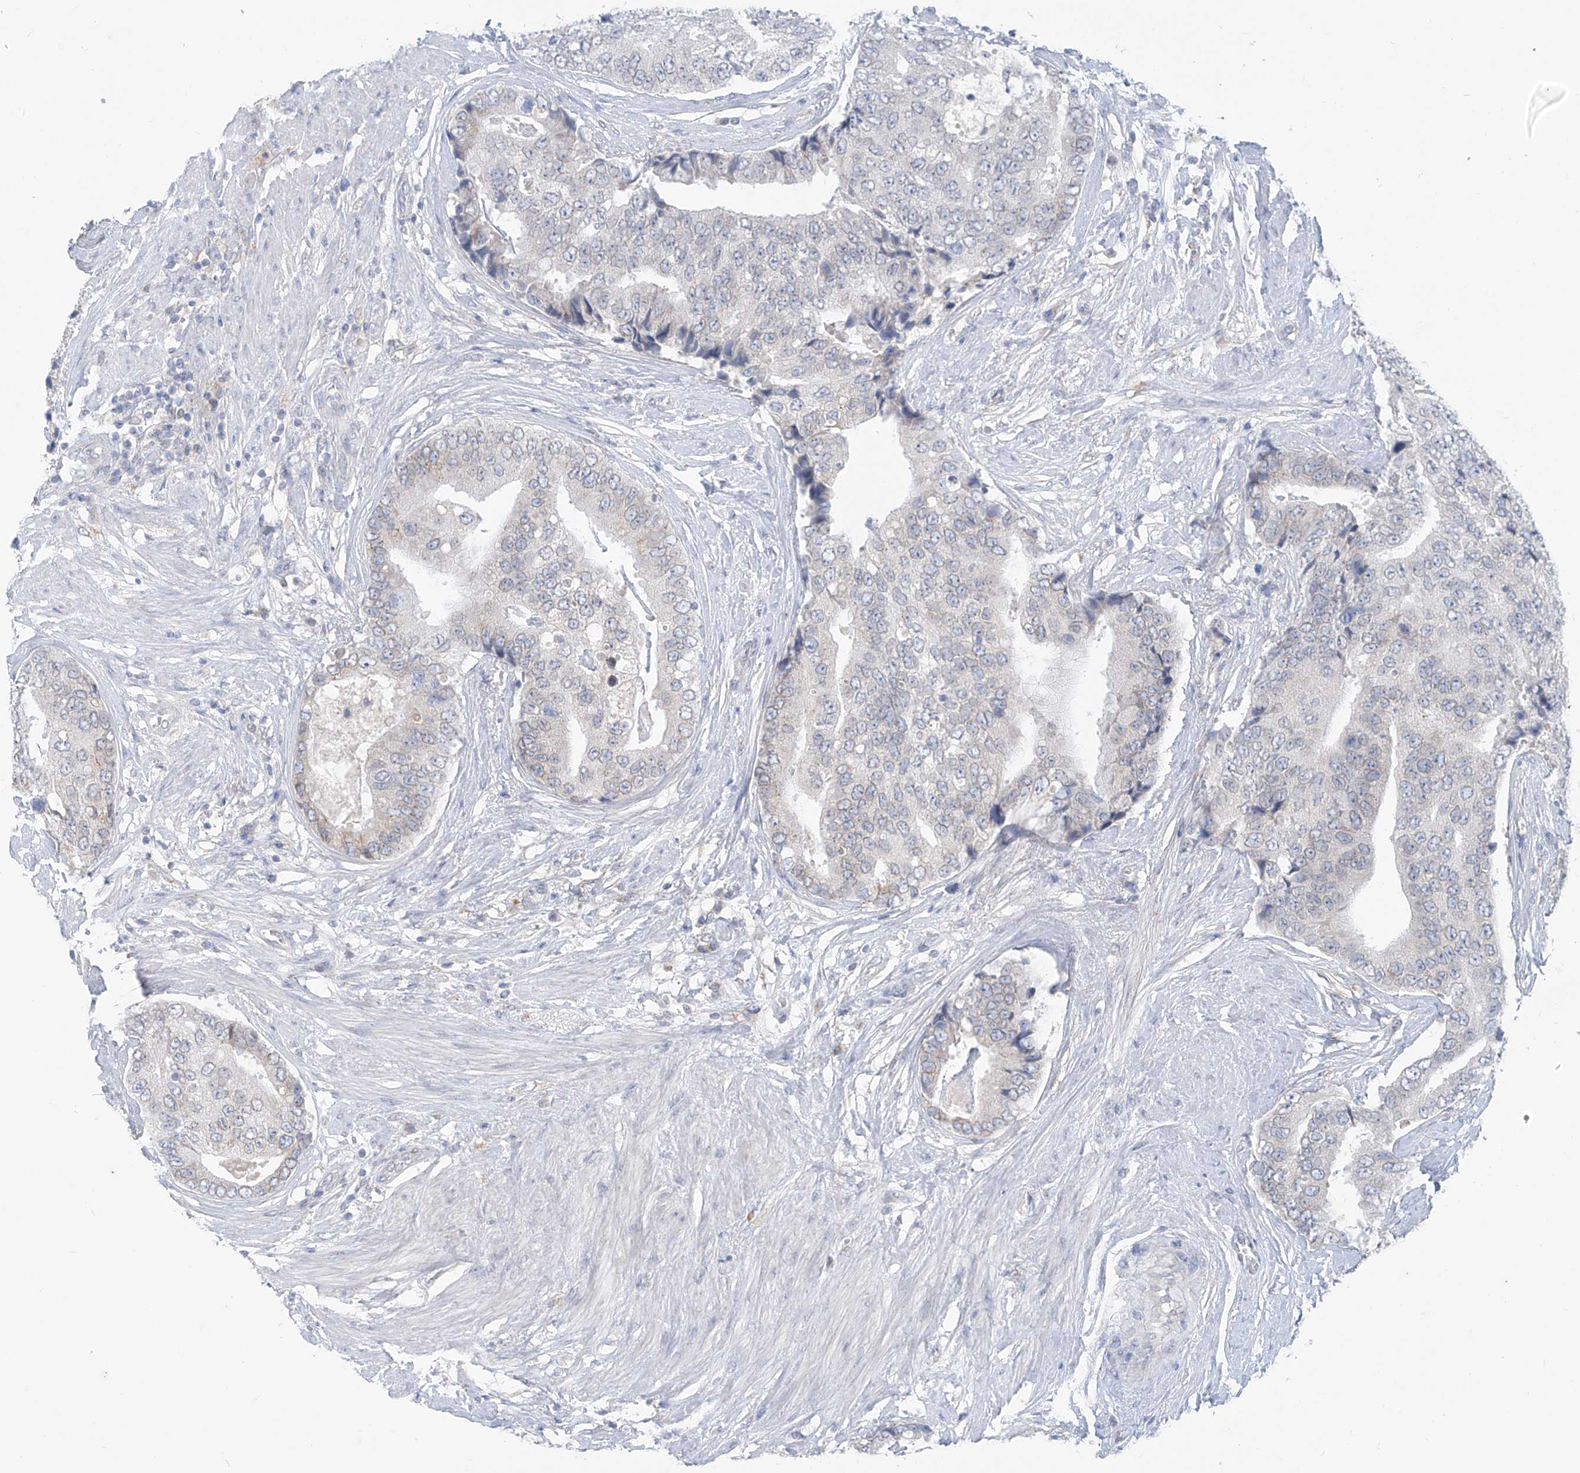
{"staining": {"intensity": "weak", "quantity": "<25%", "location": "cytoplasmic/membranous,nuclear"}, "tissue": "prostate cancer", "cell_type": "Tumor cells", "image_type": "cancer", "snomed": [{"axis": "morphology", "description": "Adenocarcinoma, High grade"}, {"axis": "topography", "description": "Prostate"}], "caption": "Immunohistochemistry (IHC) of prostate adenocarcinoma (high-grade) displays no positivity in tumor cells. (Stains: DAB immunohistochemistry with hematoxylin counter stain, Microscopy: brightfield microscopy at high magnification).", "gene": "KRTAP25-1", "patient": {"sex": "male", "age": 70}}